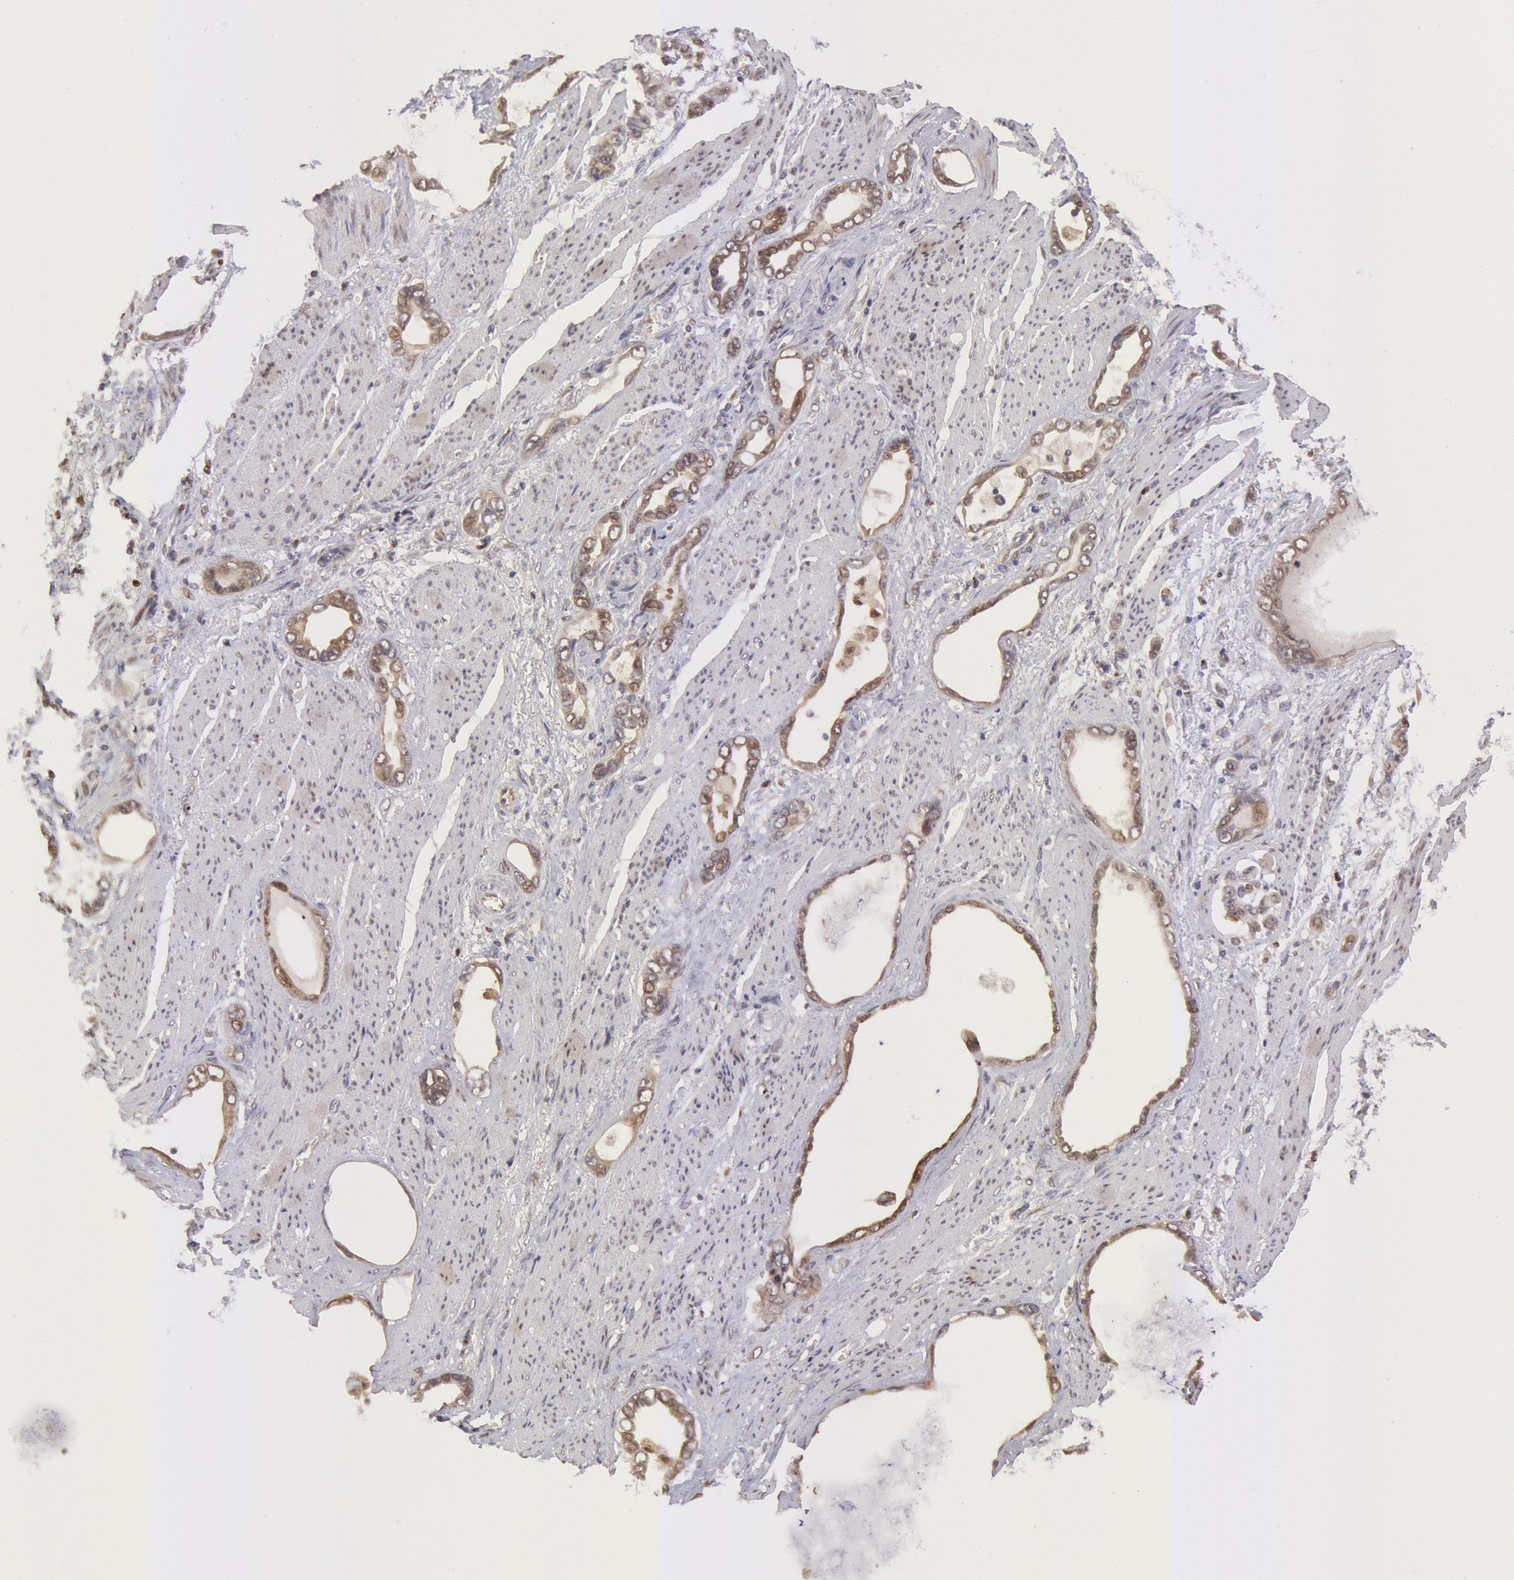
{"staining": {"intensity": "weak", "quantity": ">75%", "location": "cytoplasmic/membranous,nuclear"}, "tissue": "stomach cancer", "cell_type": "Tumor cells", "image_type": "cancer", "snomed": [{"axis": "morphology", "description": "Adenocarcinoma, NOS"}, {"axis": "topography", "description": "Stomach"}], "caption": "Weak cytoplasmic/membranous and nuclear staining for a protein is appreciated in approximately >75% of tumor cells of stomach cancer (adenocarcinoma) using immunohistochemistry (IHC).", "gene": "COMT", "patient": {"sex": "male", "age": 78}}